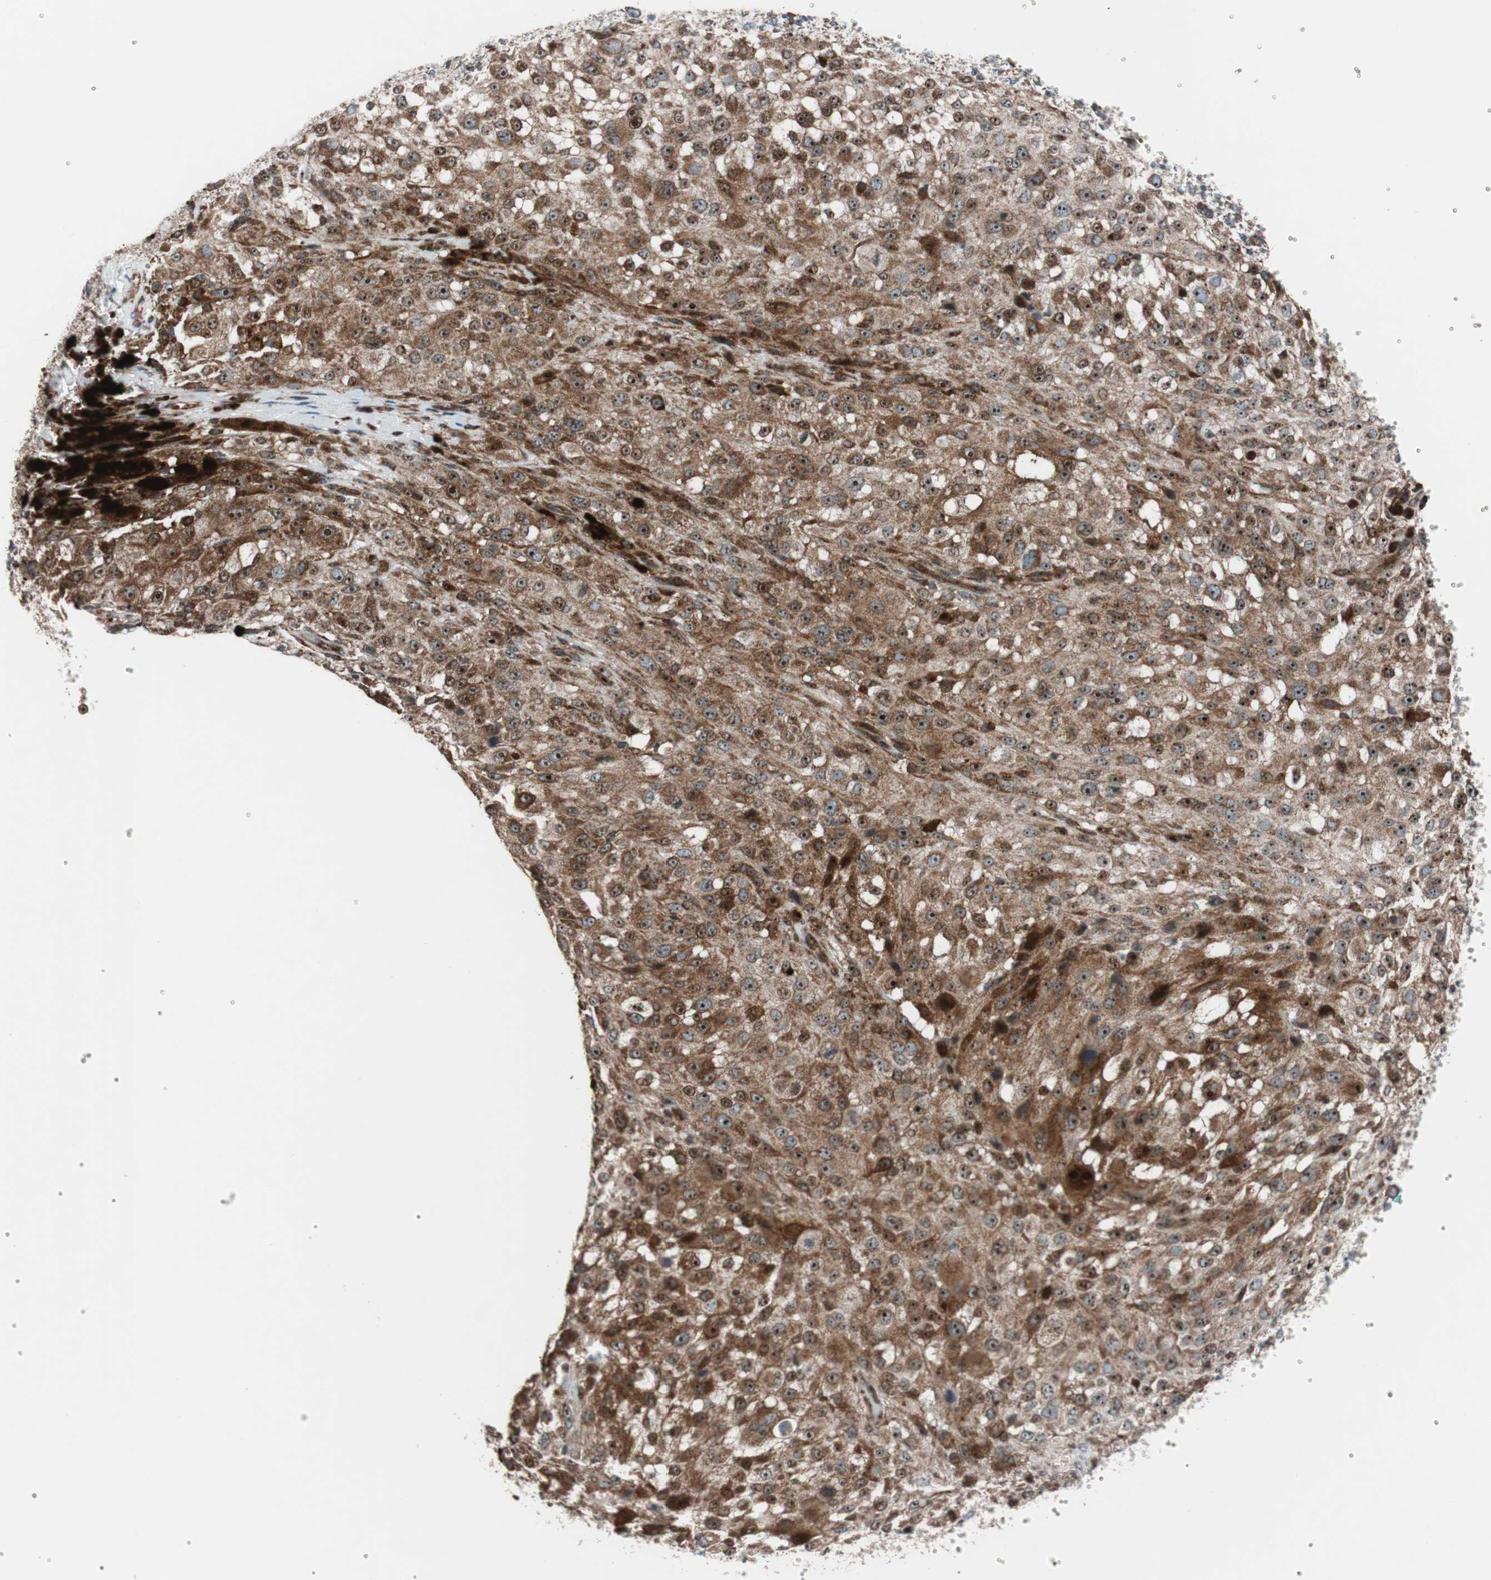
{"staining": {"intensity": "strong", "quantity": ">75%", "location": "cytoplasmic/membranous"}, "tissue": "melanoma", "cell_type": "Tumor cells", "image_type": "cancer", "snomed": [{"axis": "morphology", "description": "Necrosis, NOS"}, {"axis": "morphology", "description": "Malignant melanoma, NOS"}, {"axis": "topography", "description": "Skin"}], "caption": "Immunohistochemical staining of human malignant melanoma reveals high levels of strong cytoplasmic/membranous staining in approximately >75% of tumor cells.", "gene": "CCL14", "patient": {"sex": "female", "age": 87}}